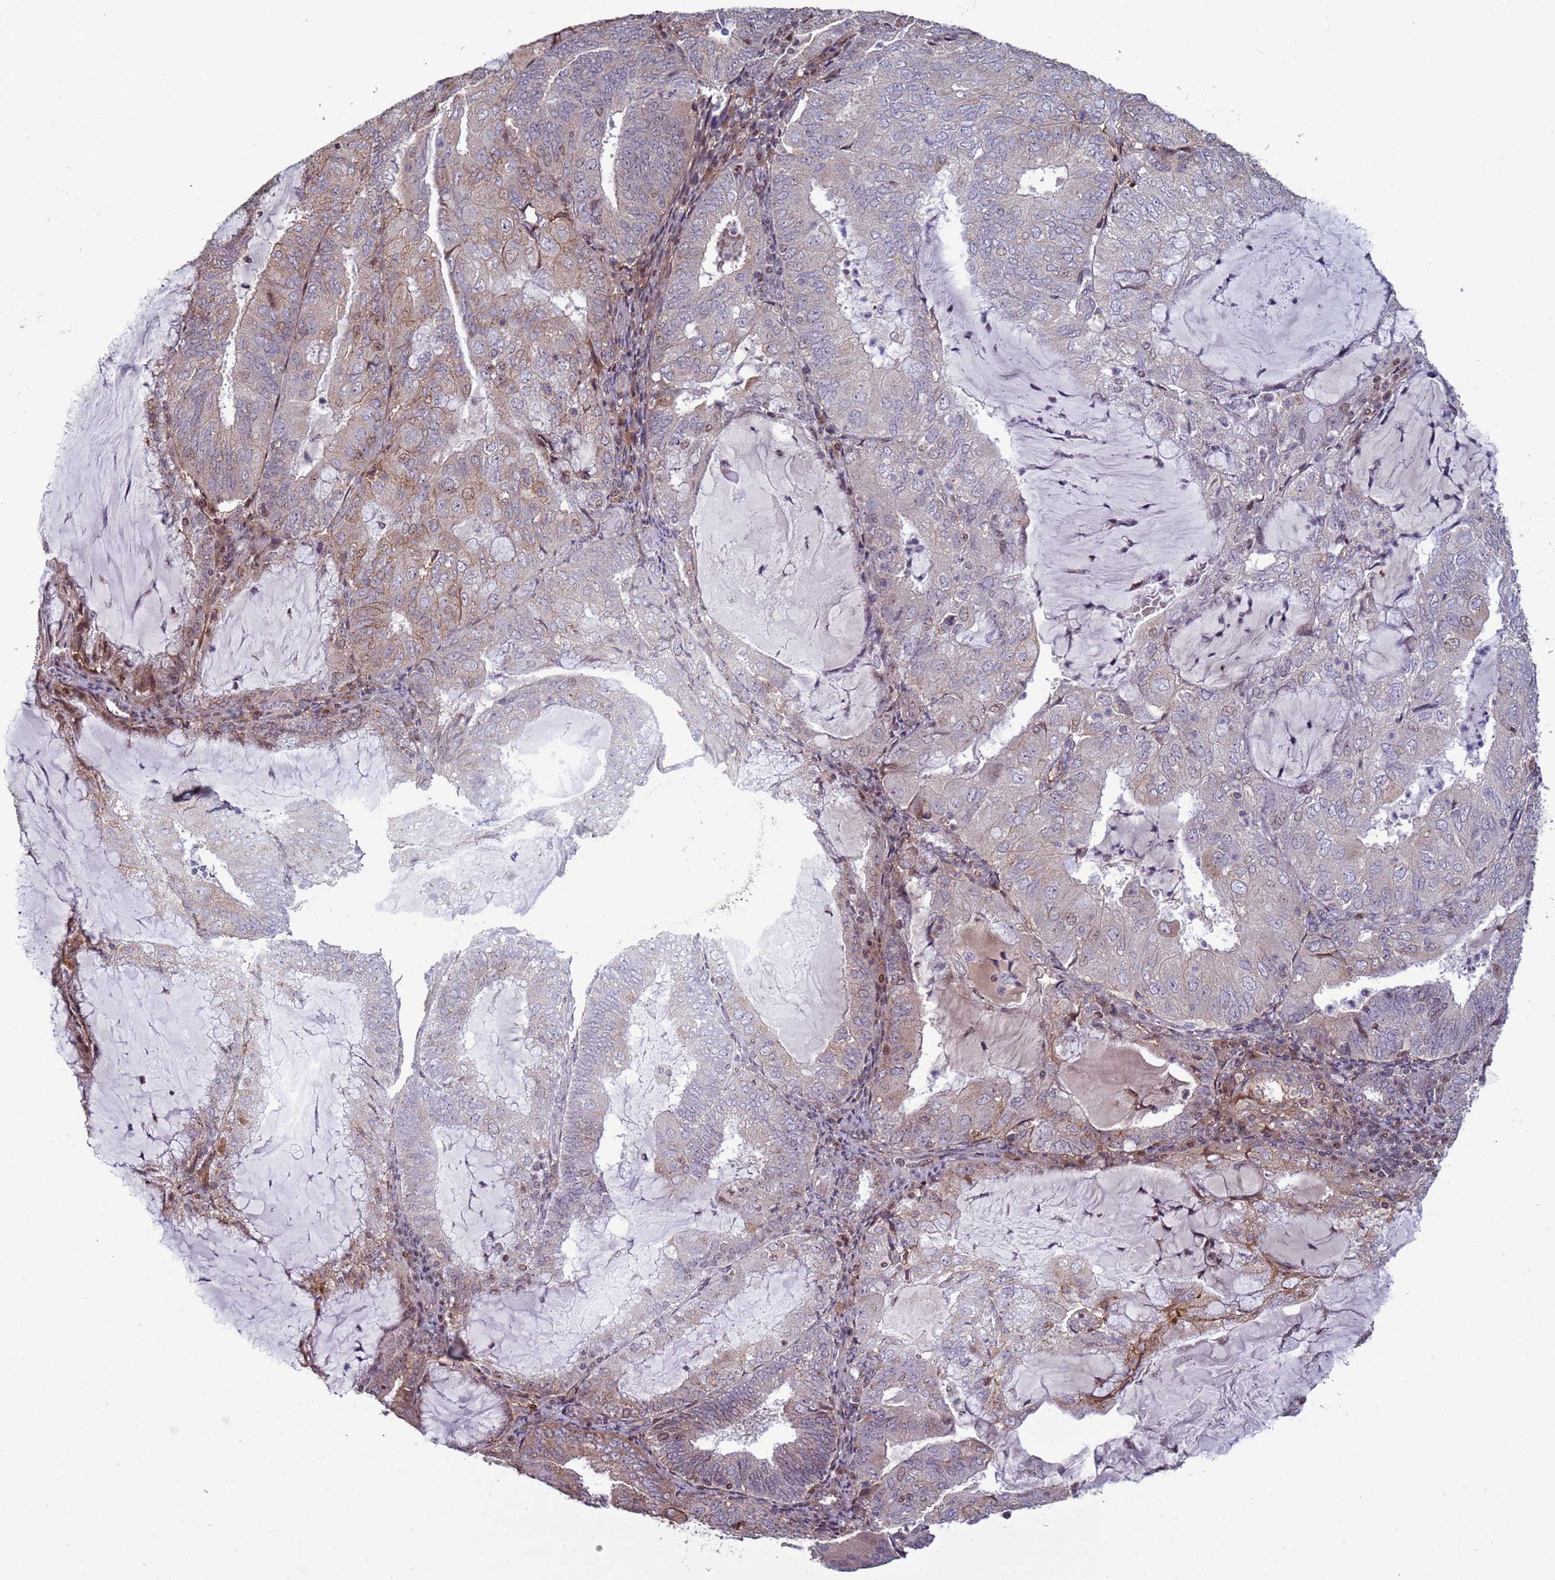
{"staining": {"intensity": "weak", "quantity": "<25%", "location": "cytoplasmic/membranous,nuclear"}, "tissue": "endometrial cancer", "cell_type": "Tumor cells", "image_type": "cancer", "snomed": [{"axis": "morphology", "description": "Adenocarcinoma, NOS"}, {"axis": "topography", "description": "Endometrium"}], "caption": "There is no significant expression in tumor cells of endometrial cancer.", "gene": "HGH1", "patient": {"sex": "female", "age": 81}}